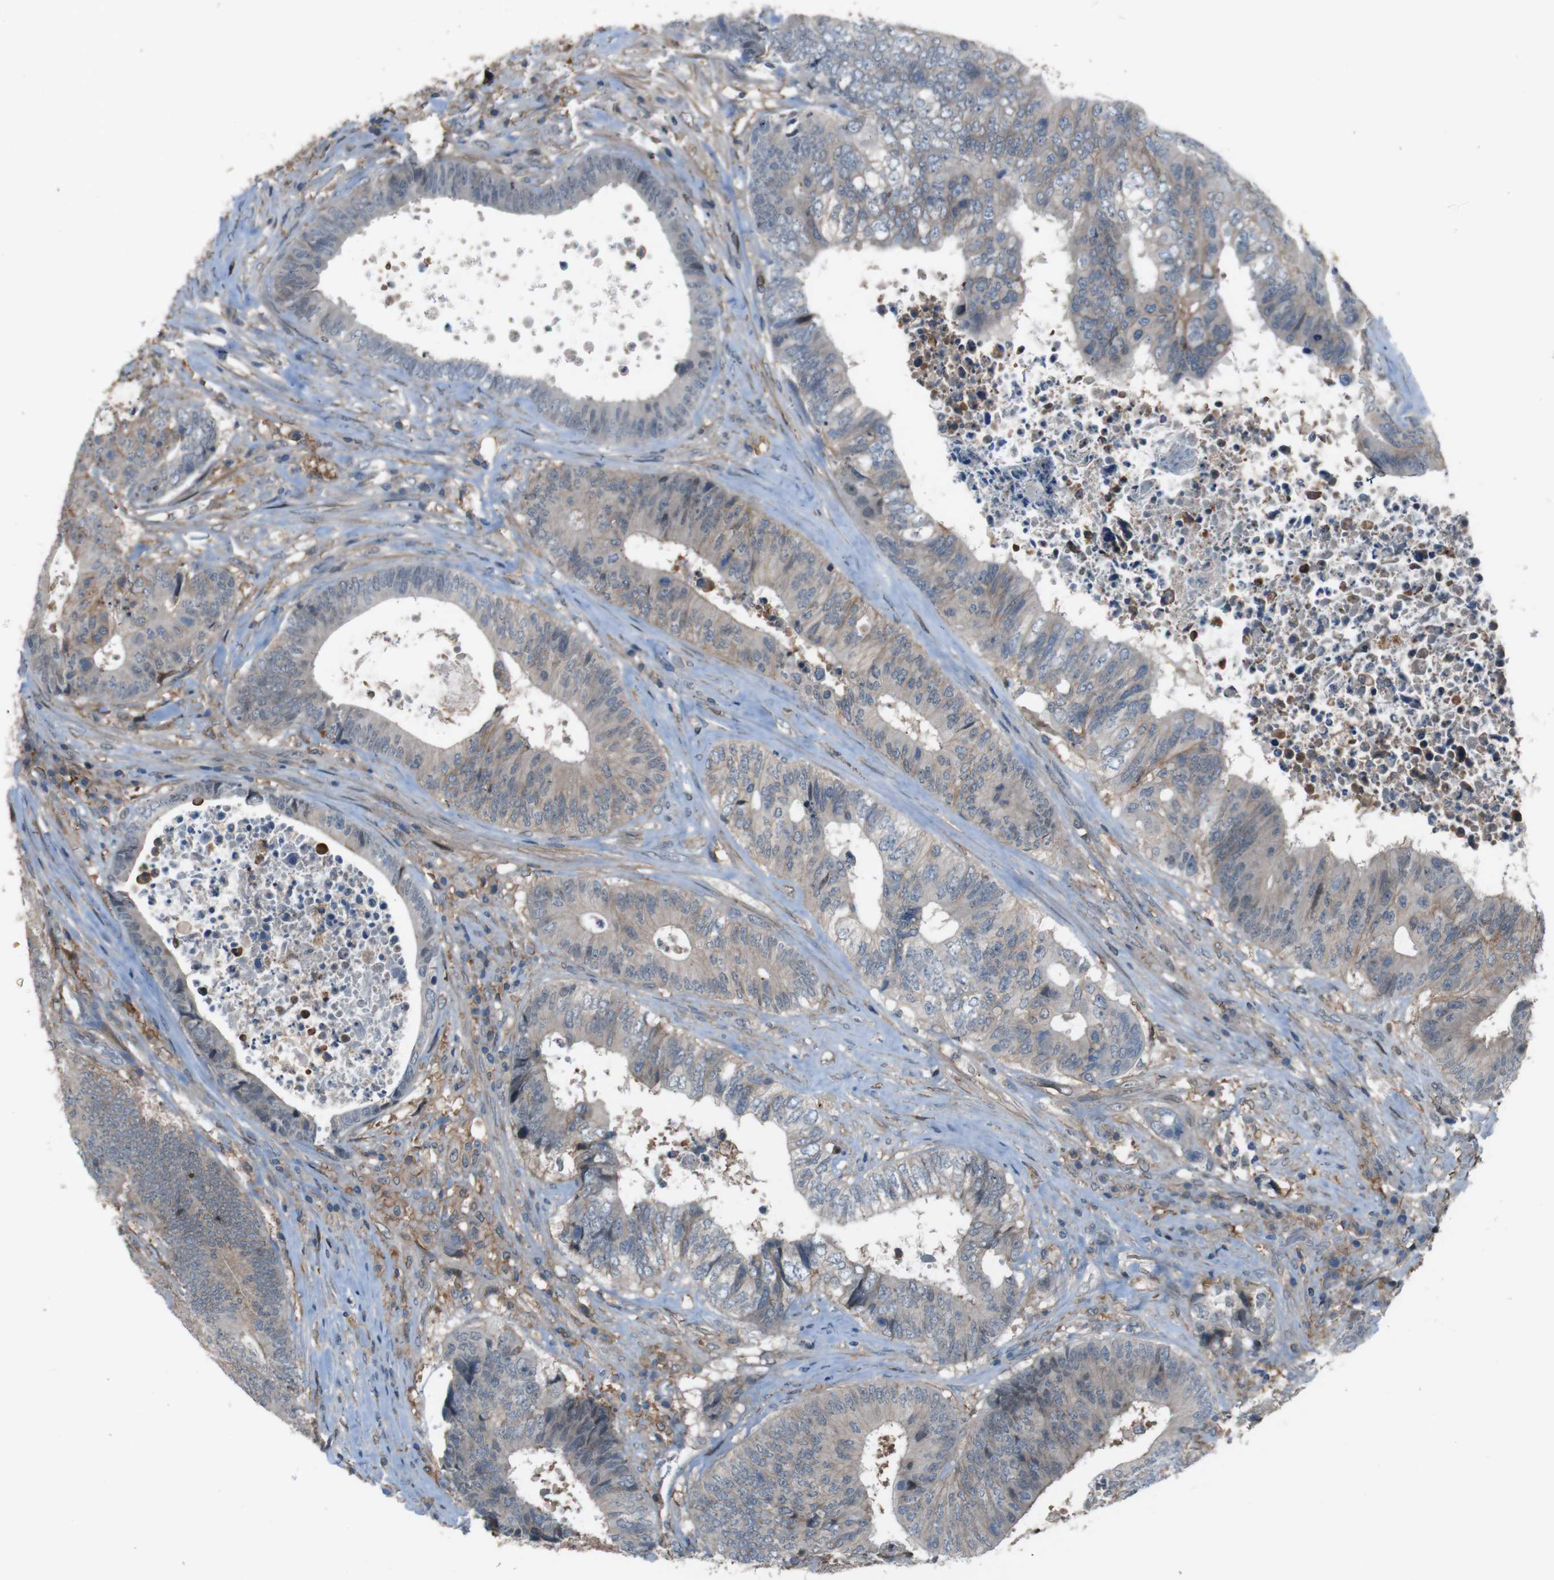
{"staining": {"intensity": "negative", "quantity": "none", "location": "none"}, "tissue": "colorectal cancer", "cell_type": "Tumor cells", "image_type": "cancer", "snomed": [{"axis": "morphology", "description": "Adenocarcinoma, NOS"}, {"axis": "topography", "description": "Rectum"}], "caption": "The image demonstrates no staining of tumor cells in colorectal cancer (adenocarcinoma). (DAB IHC visualized using brightfield microscopy, high magnification).", "gene": "ATP2B1", "patient": {"sex": "male", "age": 72}}